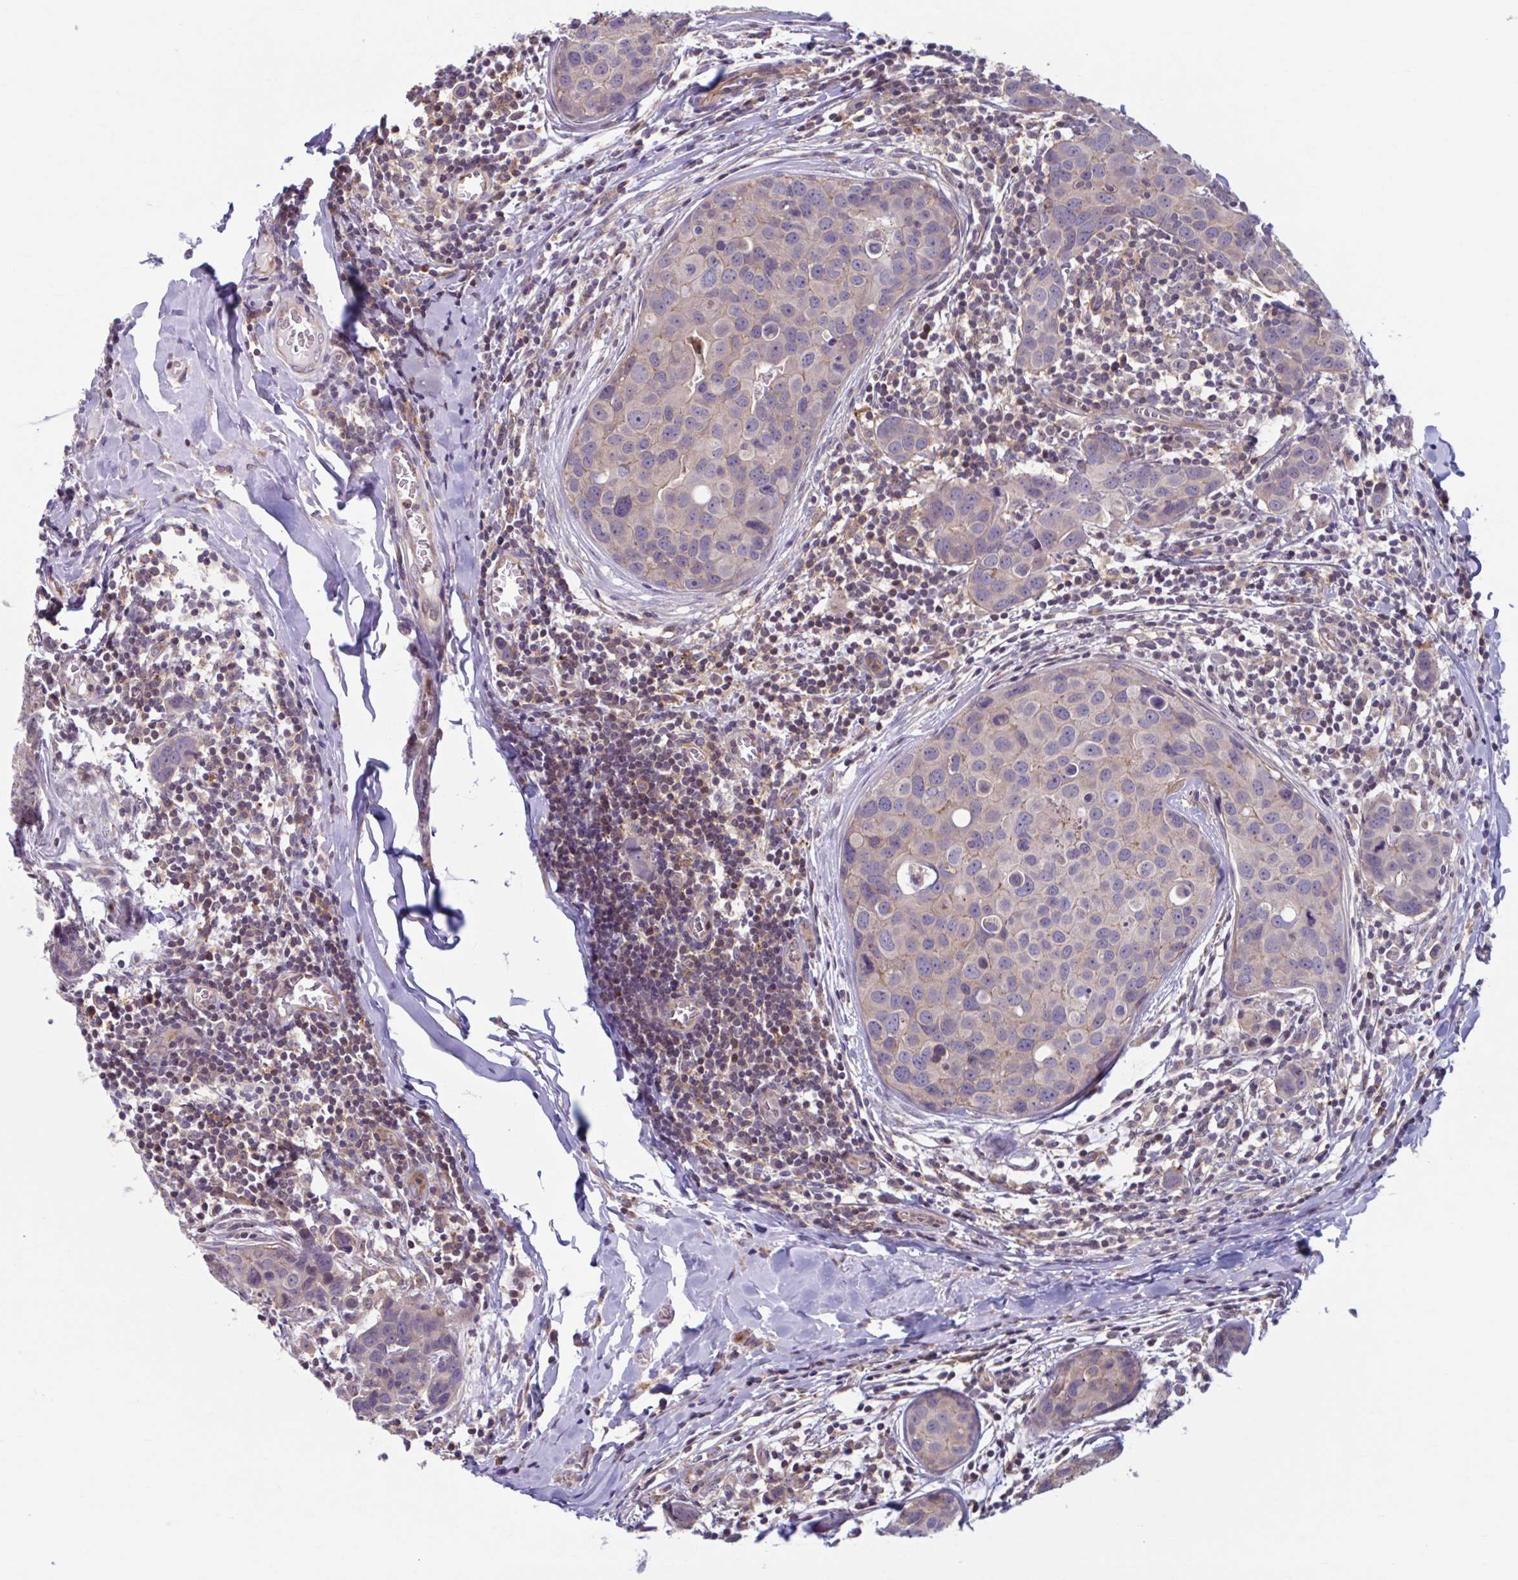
{"staining": {"intensity": "weak", "quantity": "<25%", "location": "cytoplasmic/membranous"}, "tissue": "breast cancer", "cell_type": "Tumor cells", "image_type": "cancer", "snomed": [{"axis": "morphology", "description": "Duct carcinoma"}, {"axis": "topography", "description": "Breast"}], "caption": "The micrograph displays no staining of tumor cells in breast cancer. The staining is performed using DAB (3,3'-diaminobenzidine) brown chromogen with nuclei counter-stained in using hematoxylin.", "gene": "ADAT3", "patient": {"sex": "female", "age": 24}}